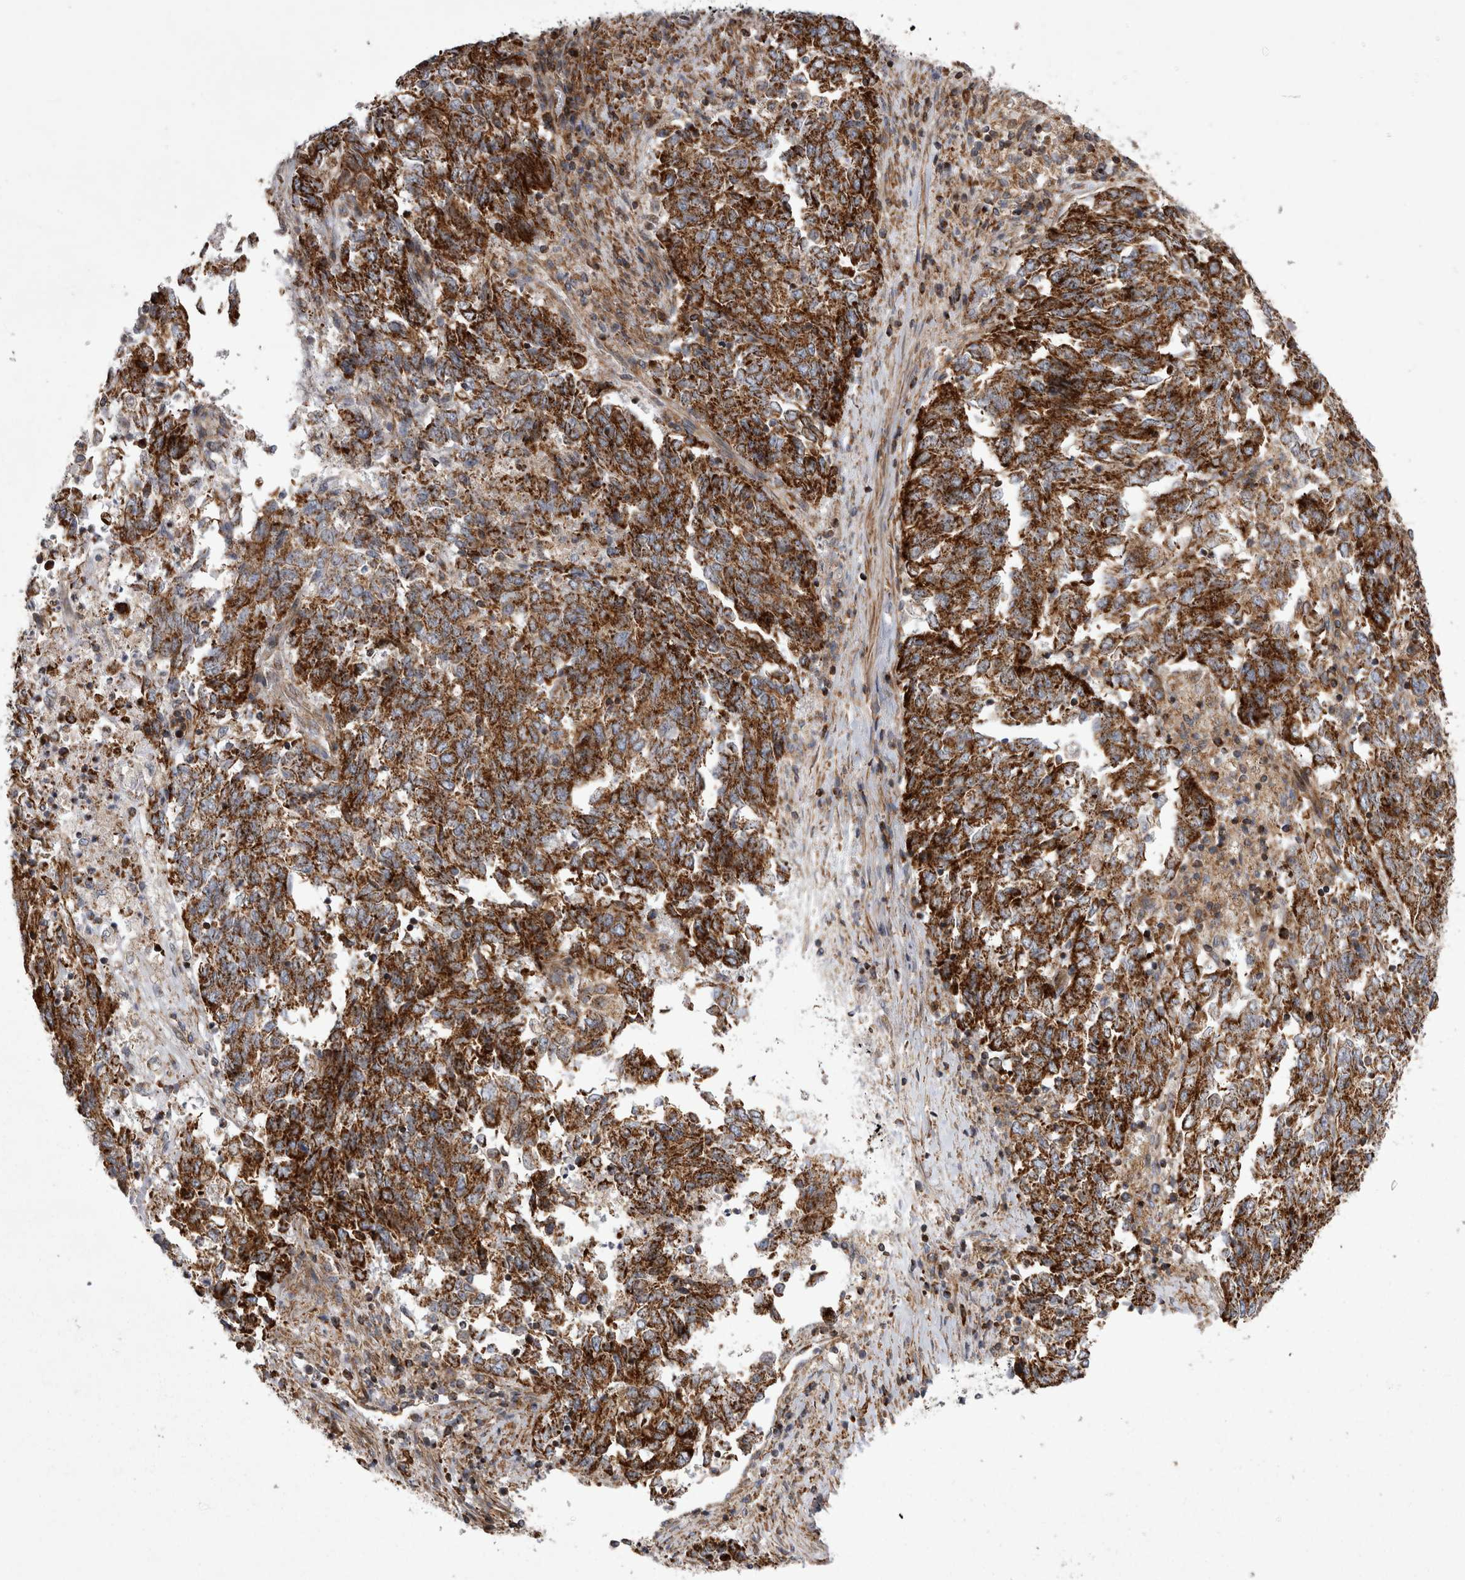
{"staining": {"intensity": "strong", "quantity": ">75%", "location": "cytoplasmic/membranous"}, "tissue": "endometrial cancer", "cell_type": "Tumor cells", "image_type": "cancer", "snomed": [{"axis": "morphology", "description": "Adenocarcinoma, NOS"}, {"axis": "topography", "description": "Endometrium"}], "caption": "IHC staining of endometrial cancer (adenocarcinoma), which exhibits high levels of strong cytoplasmic/membranous positivity in about >75% of tumor cells indicating strong cytoplasmic/membranous protein expression. The staining was performed using DAB (3,3'-diaminobenzidine) (brown) for protein detection and nuclei were counterstained in hematoxylin (blue).", "gene": "TSPOAP1", "patient": {"sex": "female", "age": 80}}